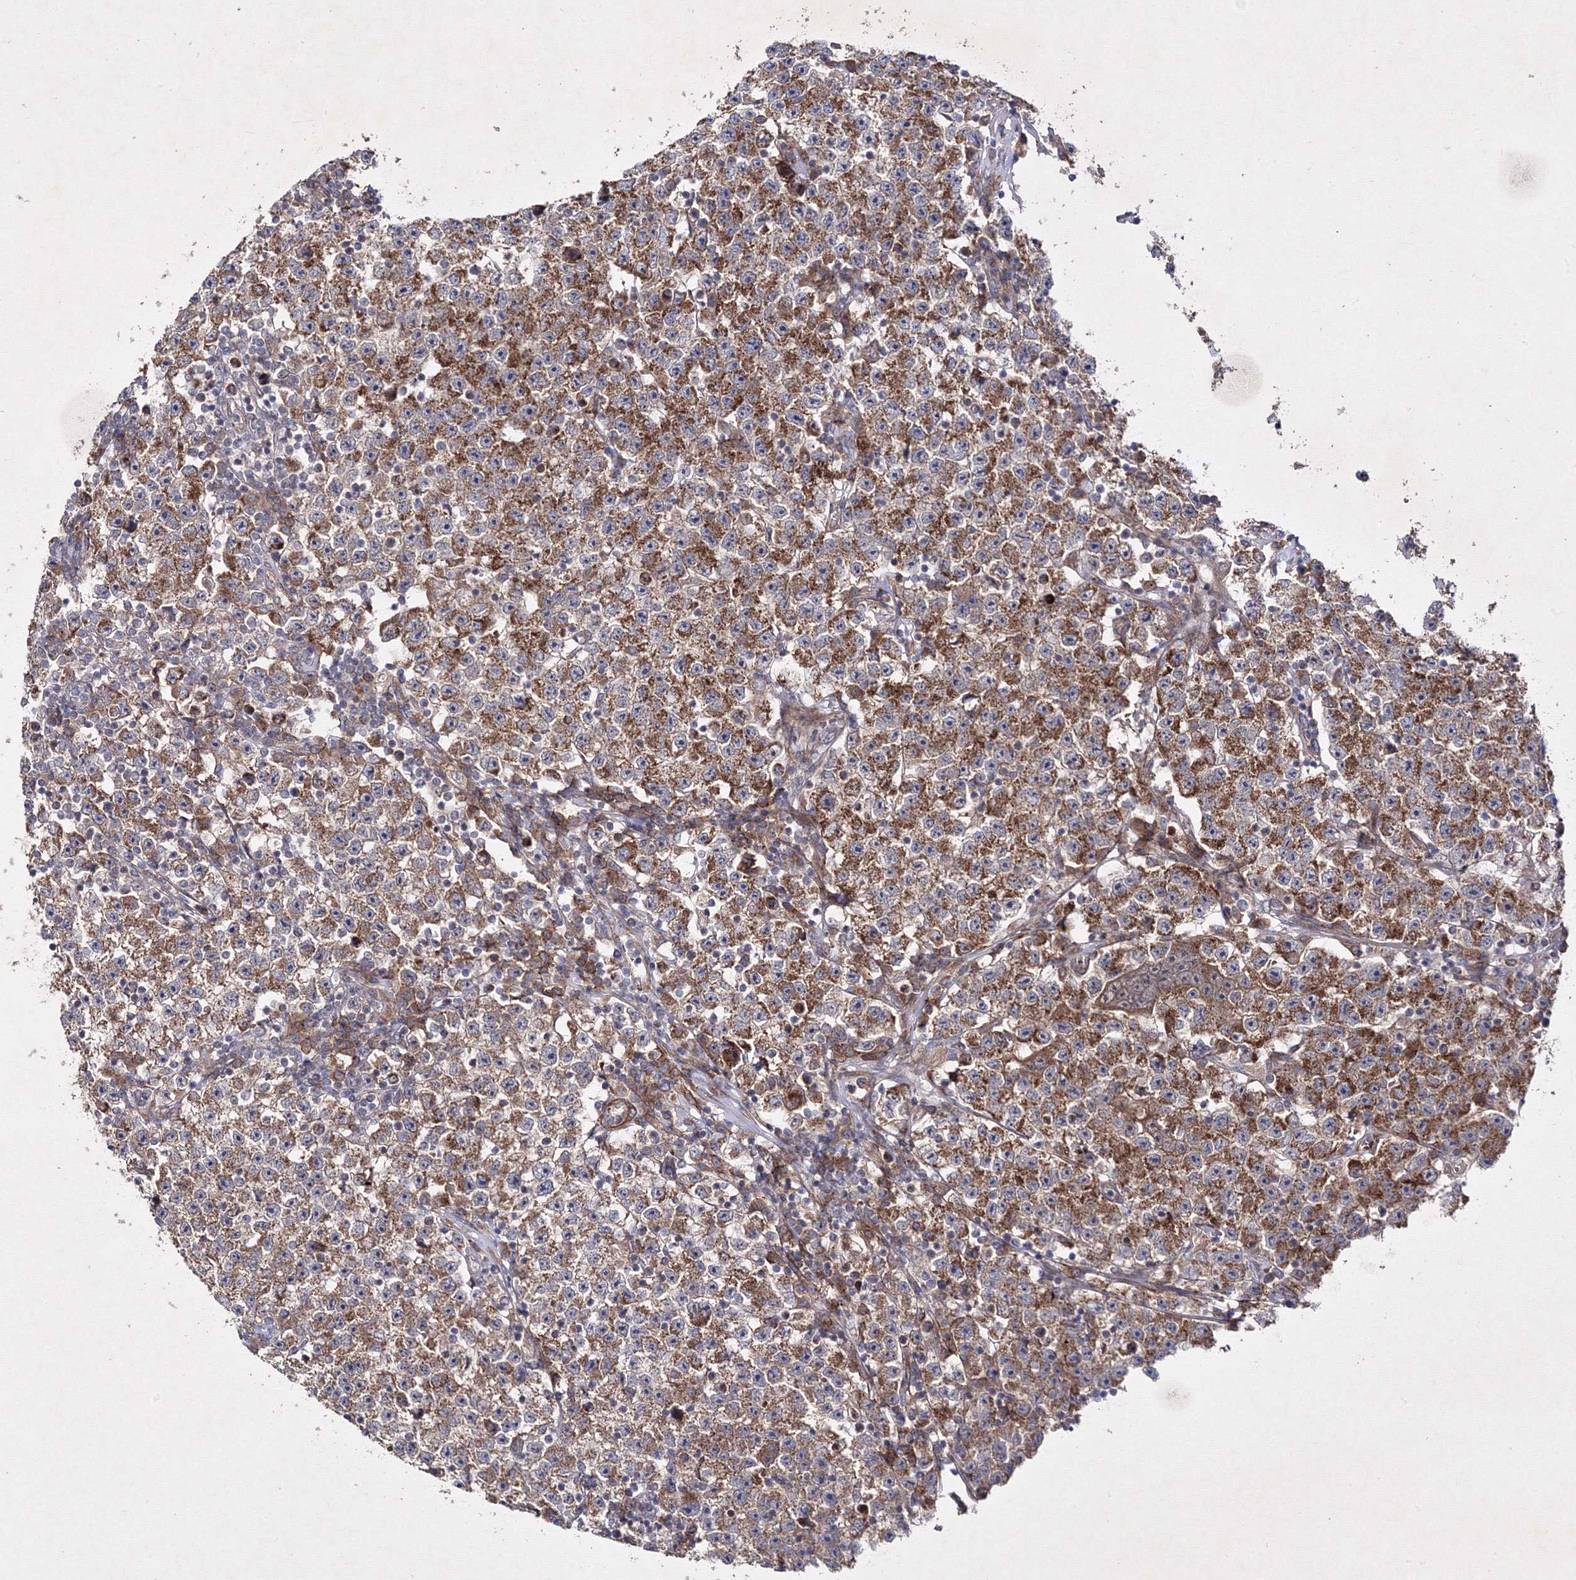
{"staining": {"intensity": "strong", "quantity": "25%-75%", "location": "cytoplasmic/membranous"}, "tissue": "testis cancer", "cell_type": "Tumor cells", "image_type": "cancer", "snomed": [{"axis": "morphology", "description": "Seminoma, NOS"}, {"axis": "topography", "description": "Testis"}], "caption": "A high amount of strong cytoplasmic/membranous expression is identified in approximately 25%-75% of tumor cells in testis seminoma tissue. (DAB IHC with brightfield microscopy, high magnification).", "gene": "GFM1", "patient": {"sex": "male", "age": 22}}